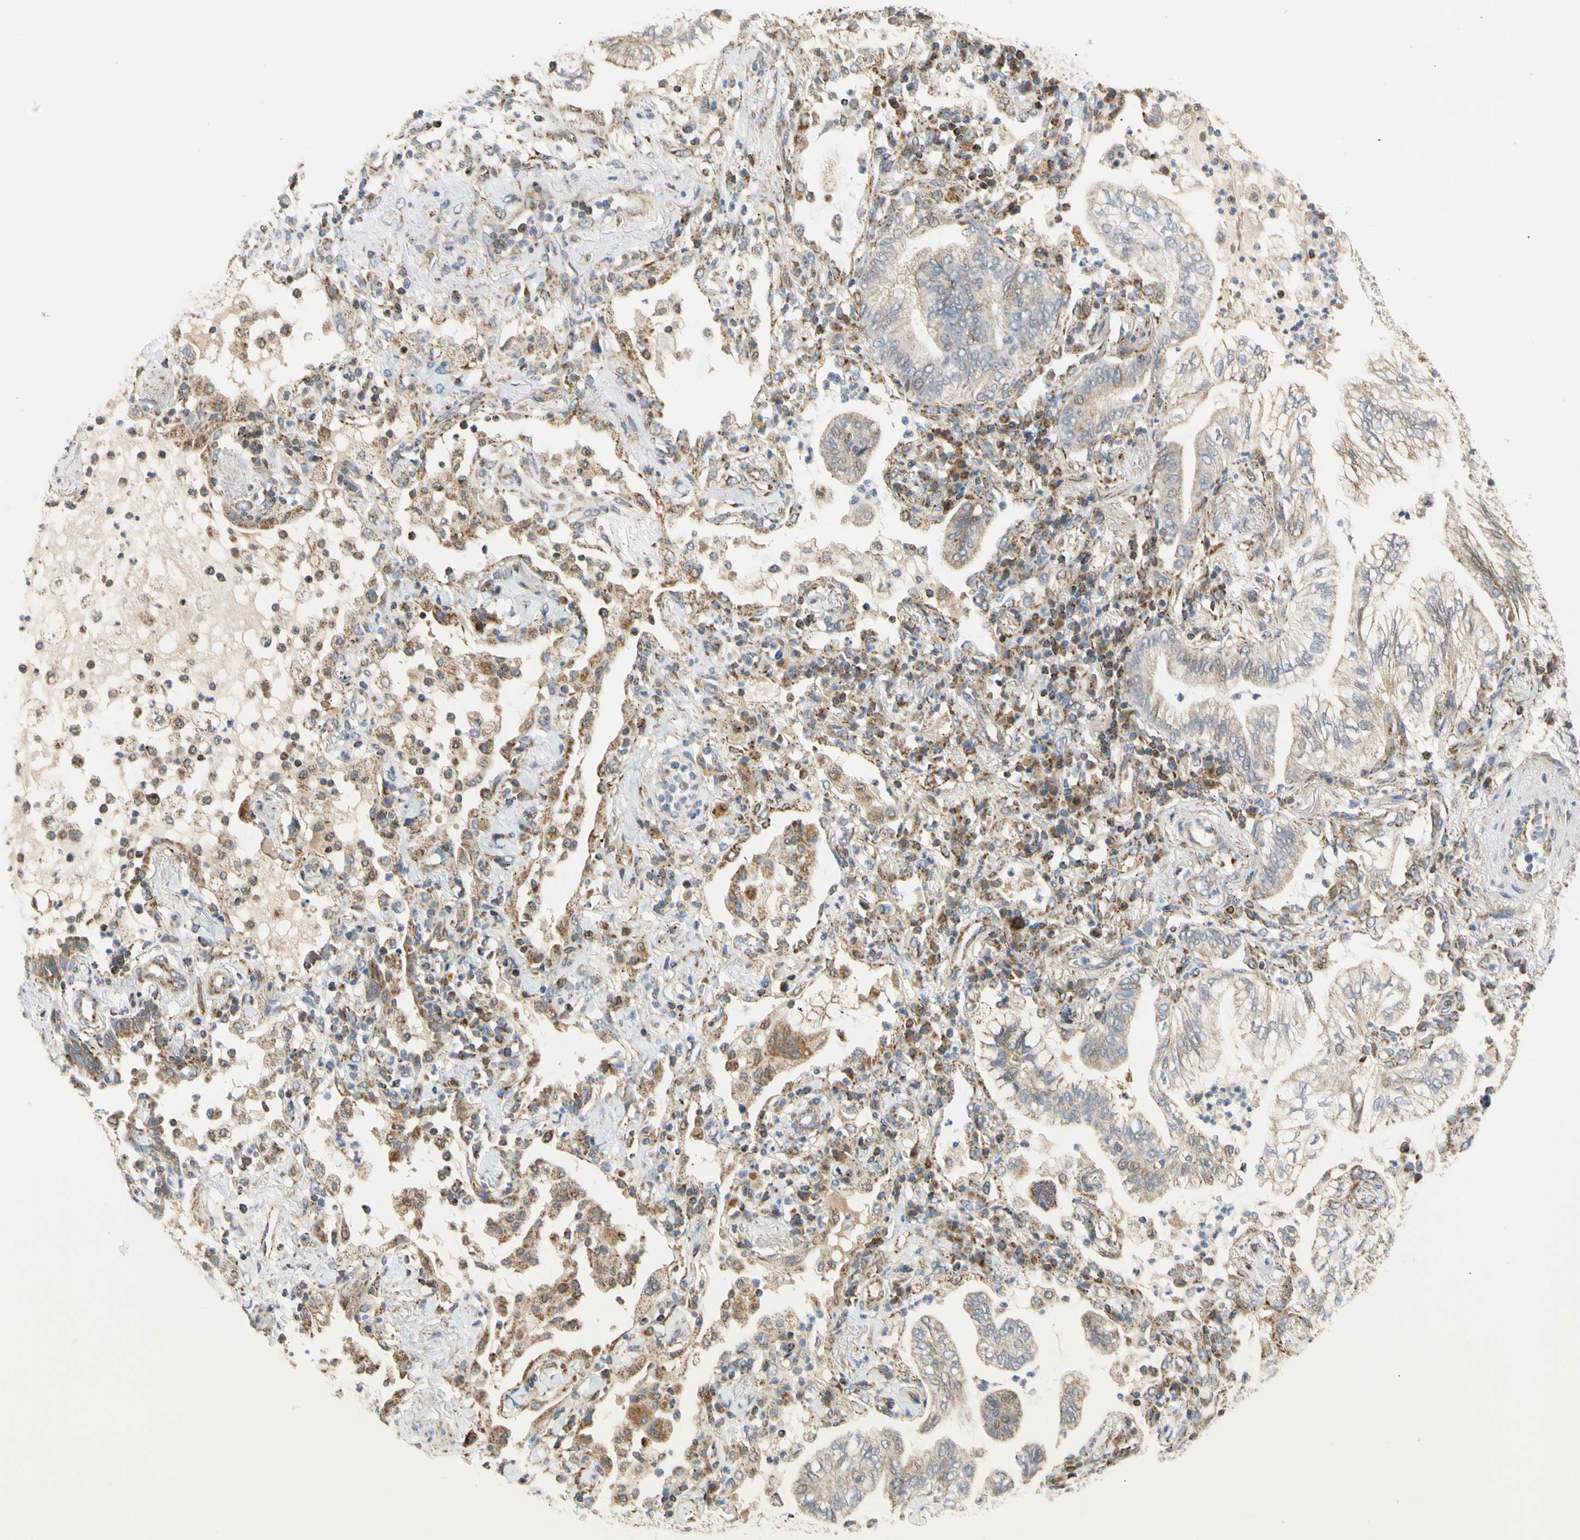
{"staining": {"intensity": "weak", "quantity": "25%-75%", "location": "cytoplasmic/membranous"}, "tissue": "lung cancer", "cell_type": "Tumor cells", "image_type": "cancer", "snomed": [{"axis": "morphology", "description": "Normal tissue, NOS"}, {"axis": "morphology", "description": "Adenocarcinoma, NOS"}, {"axis": "topography", "description": "Bronchus"}, {"axis": "topography", "description": "Lung"}], "caption": "Lung cancer tissue demonstrates weak cytoplasmic/membranous positivity in about 25%-75% of tumor cells (Stains: DAB (3,3'-diaminobenzidine) in brown, nuclei in blue, Microscopy: brightfield microscopy at high magnification).", "gene": "SFXN3", "patient": {"sex": "female", "age": 70}}